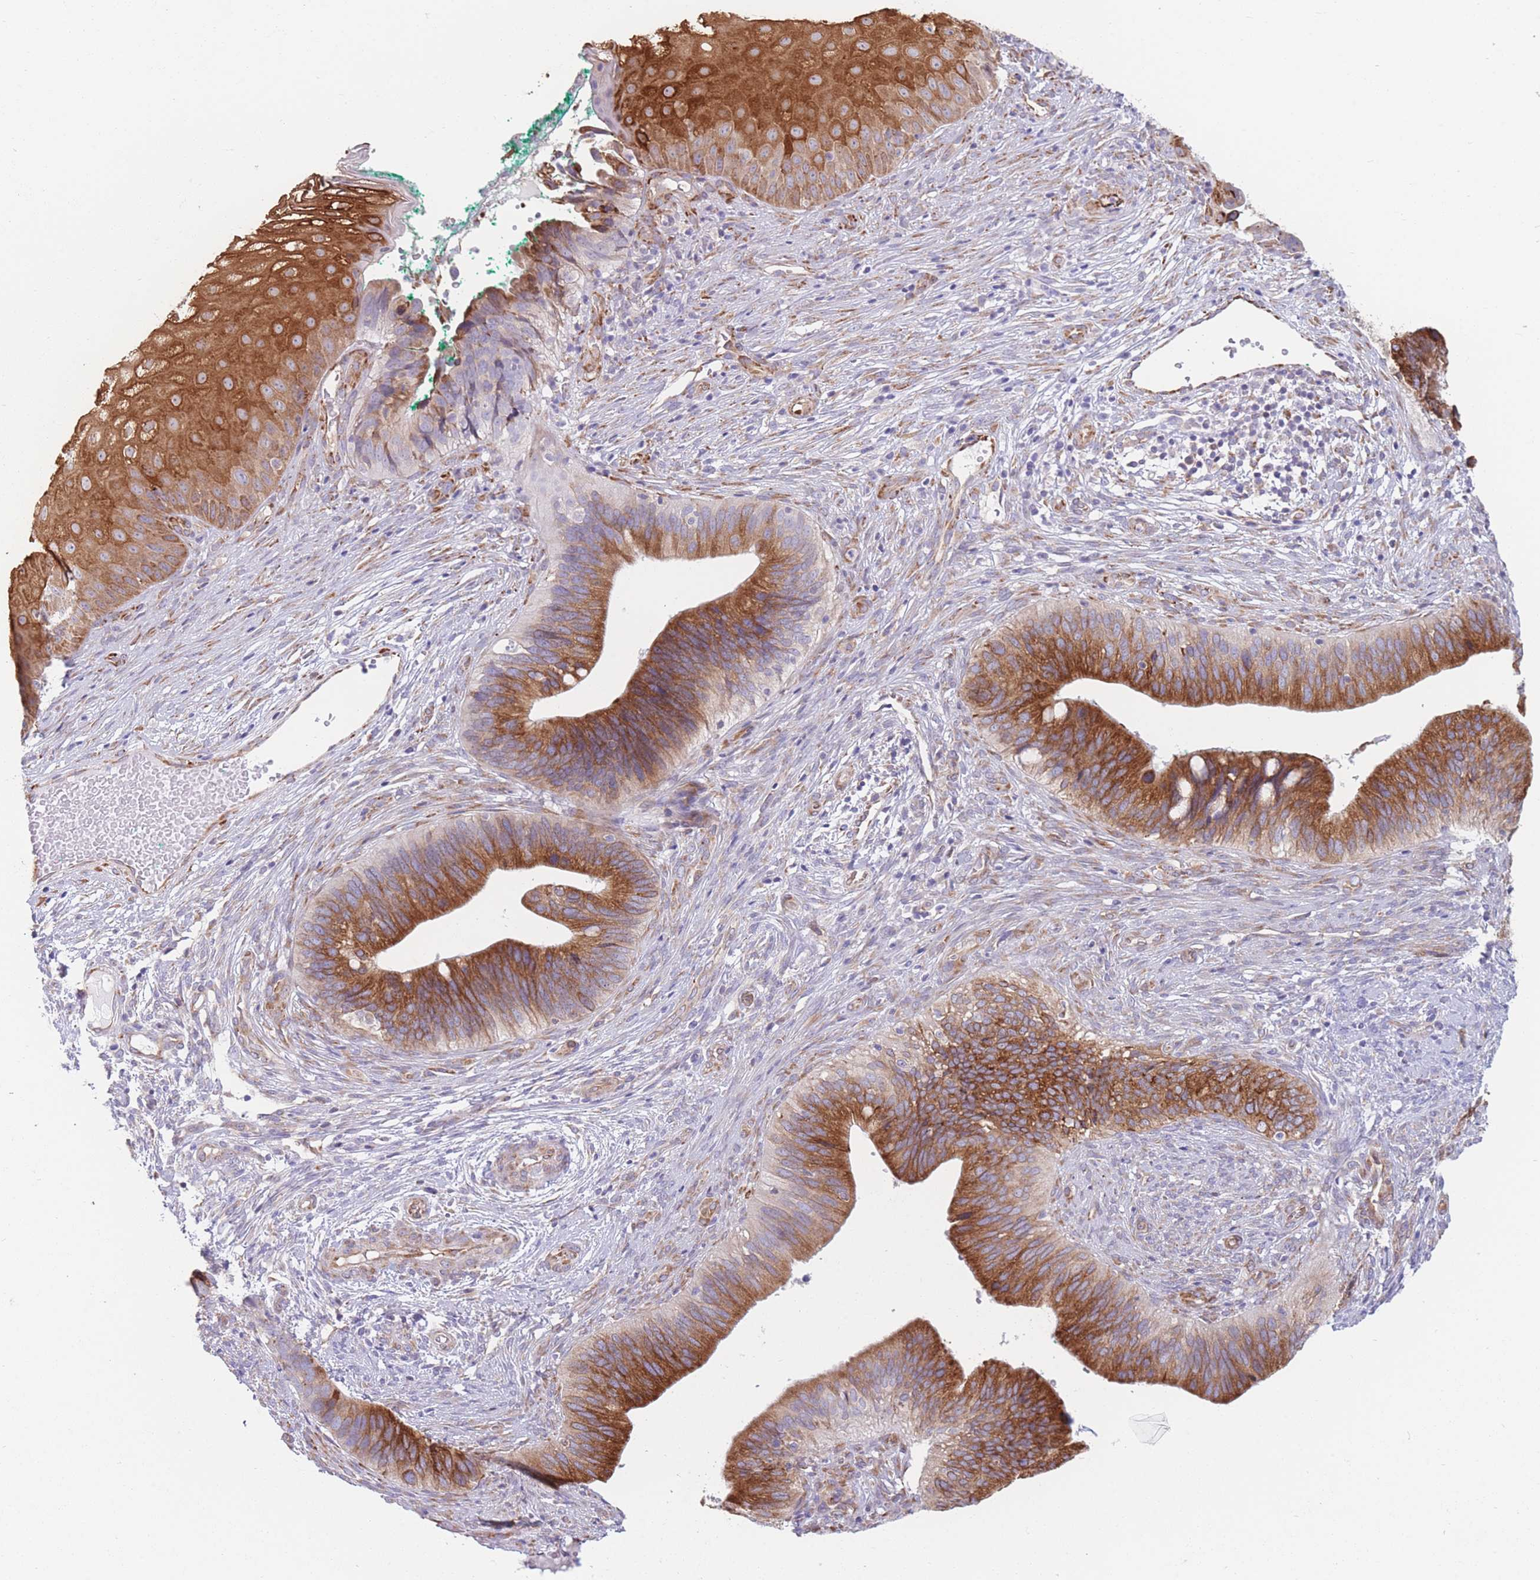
{"staining": {"intensity": "strong", "quantity": ">75%", "location": "cytoplasmic/membranous"}, "tissue": "cervical cancer", "cell_type": "Tumor cells", "image_type": "cancer", "snomed": [{"axis": "morphology", "description": "Adenocarcinoma, NOS"}, {"axis": "topography", "description": "Cervix"}], "caption": "Cervical cancer tissue displays strong cytoplasmic/membranous expression in approximately >75% of tumor cells", "gene": "AK9", "patient": {"sex": "female", "age": 42}}